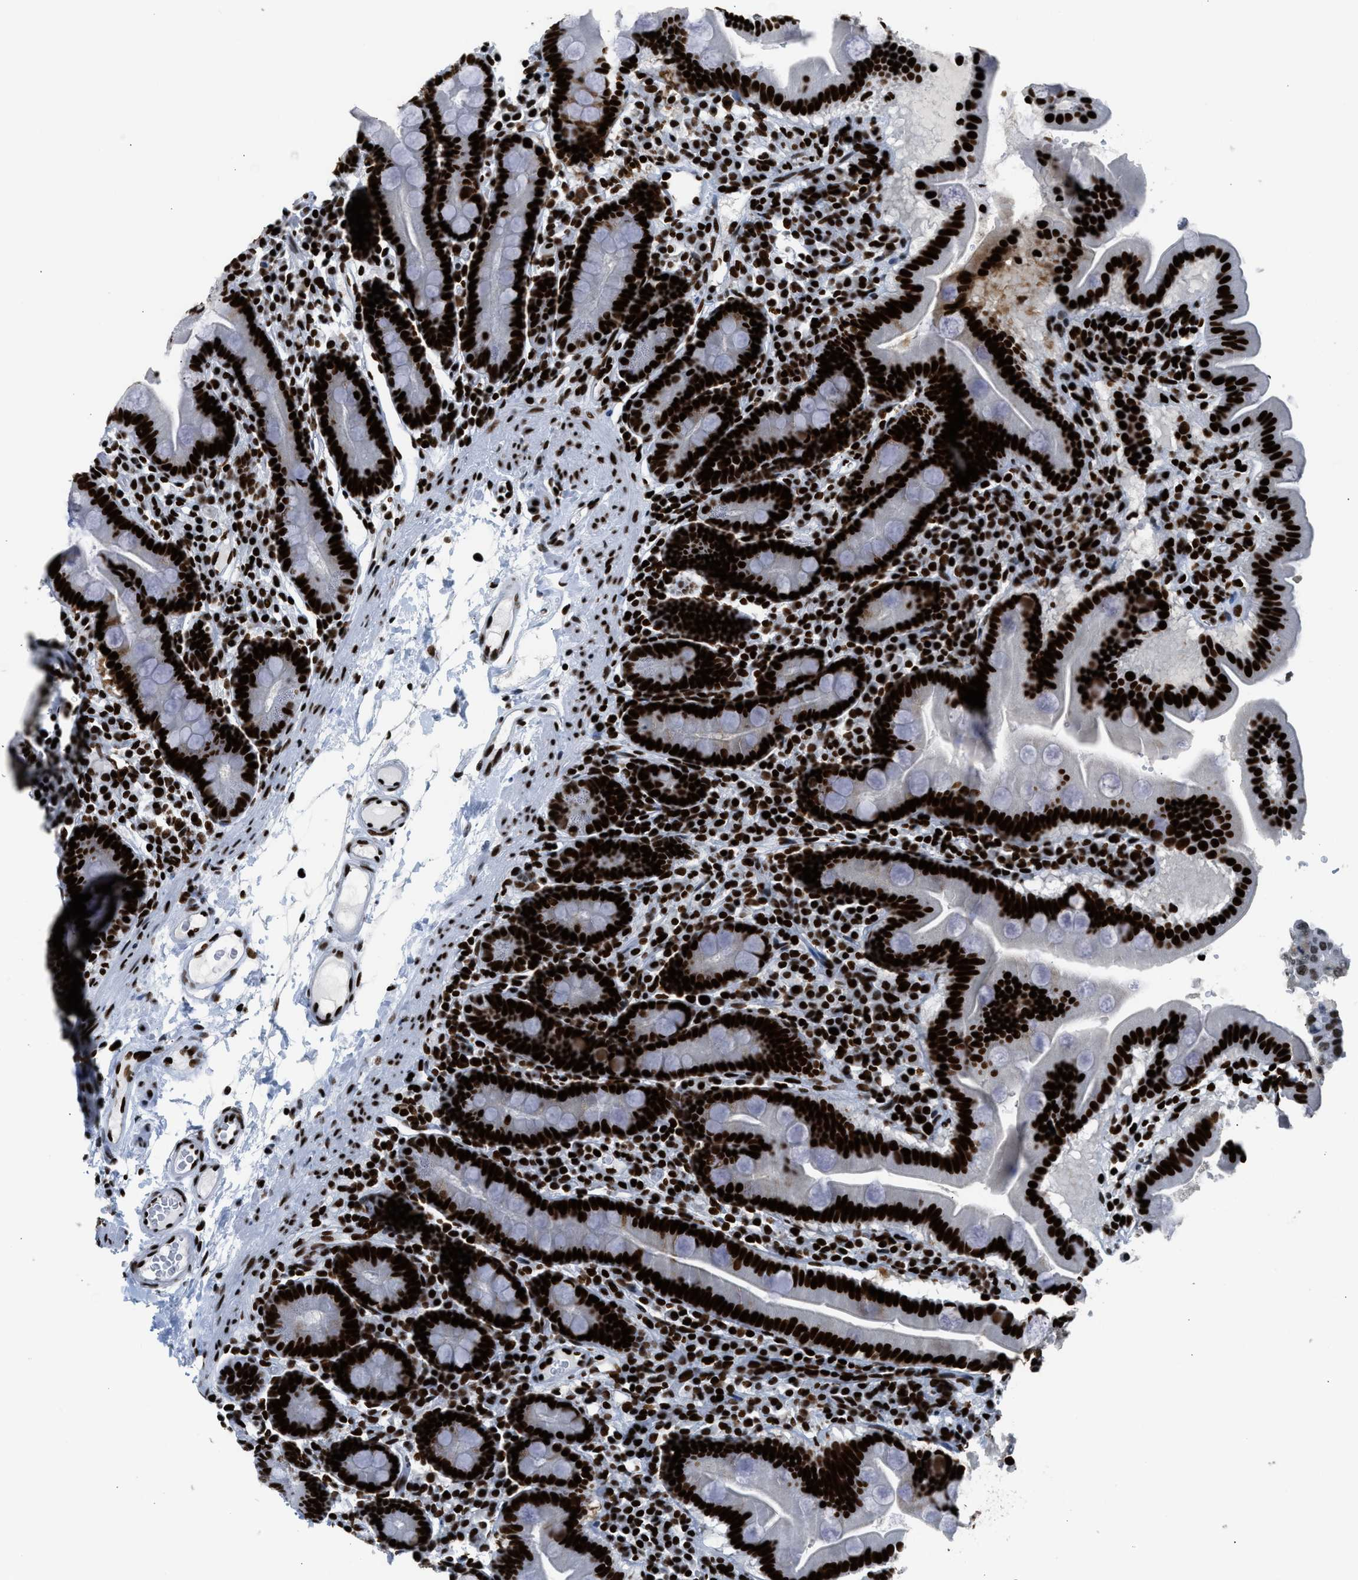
{"staining": {"intensity": "strong", "quantity": ">75%", "location": "nuclear"}, "tissue": "duodenum", "cell_type": "Glandular cells", "image_type": "normal", "snomed": [{"axis": "morphology", "description": "Normal tissue, NOS"}, {"axis": "topography", "description": "Duodenum"}], "caption": "This micrograph exhibits IHC staining of normal human duodenum, with high strong nuclear expression in about >75% of glandular cells.", "gene": "PIF1", "patient": {"sex": "male", "age": 50}}